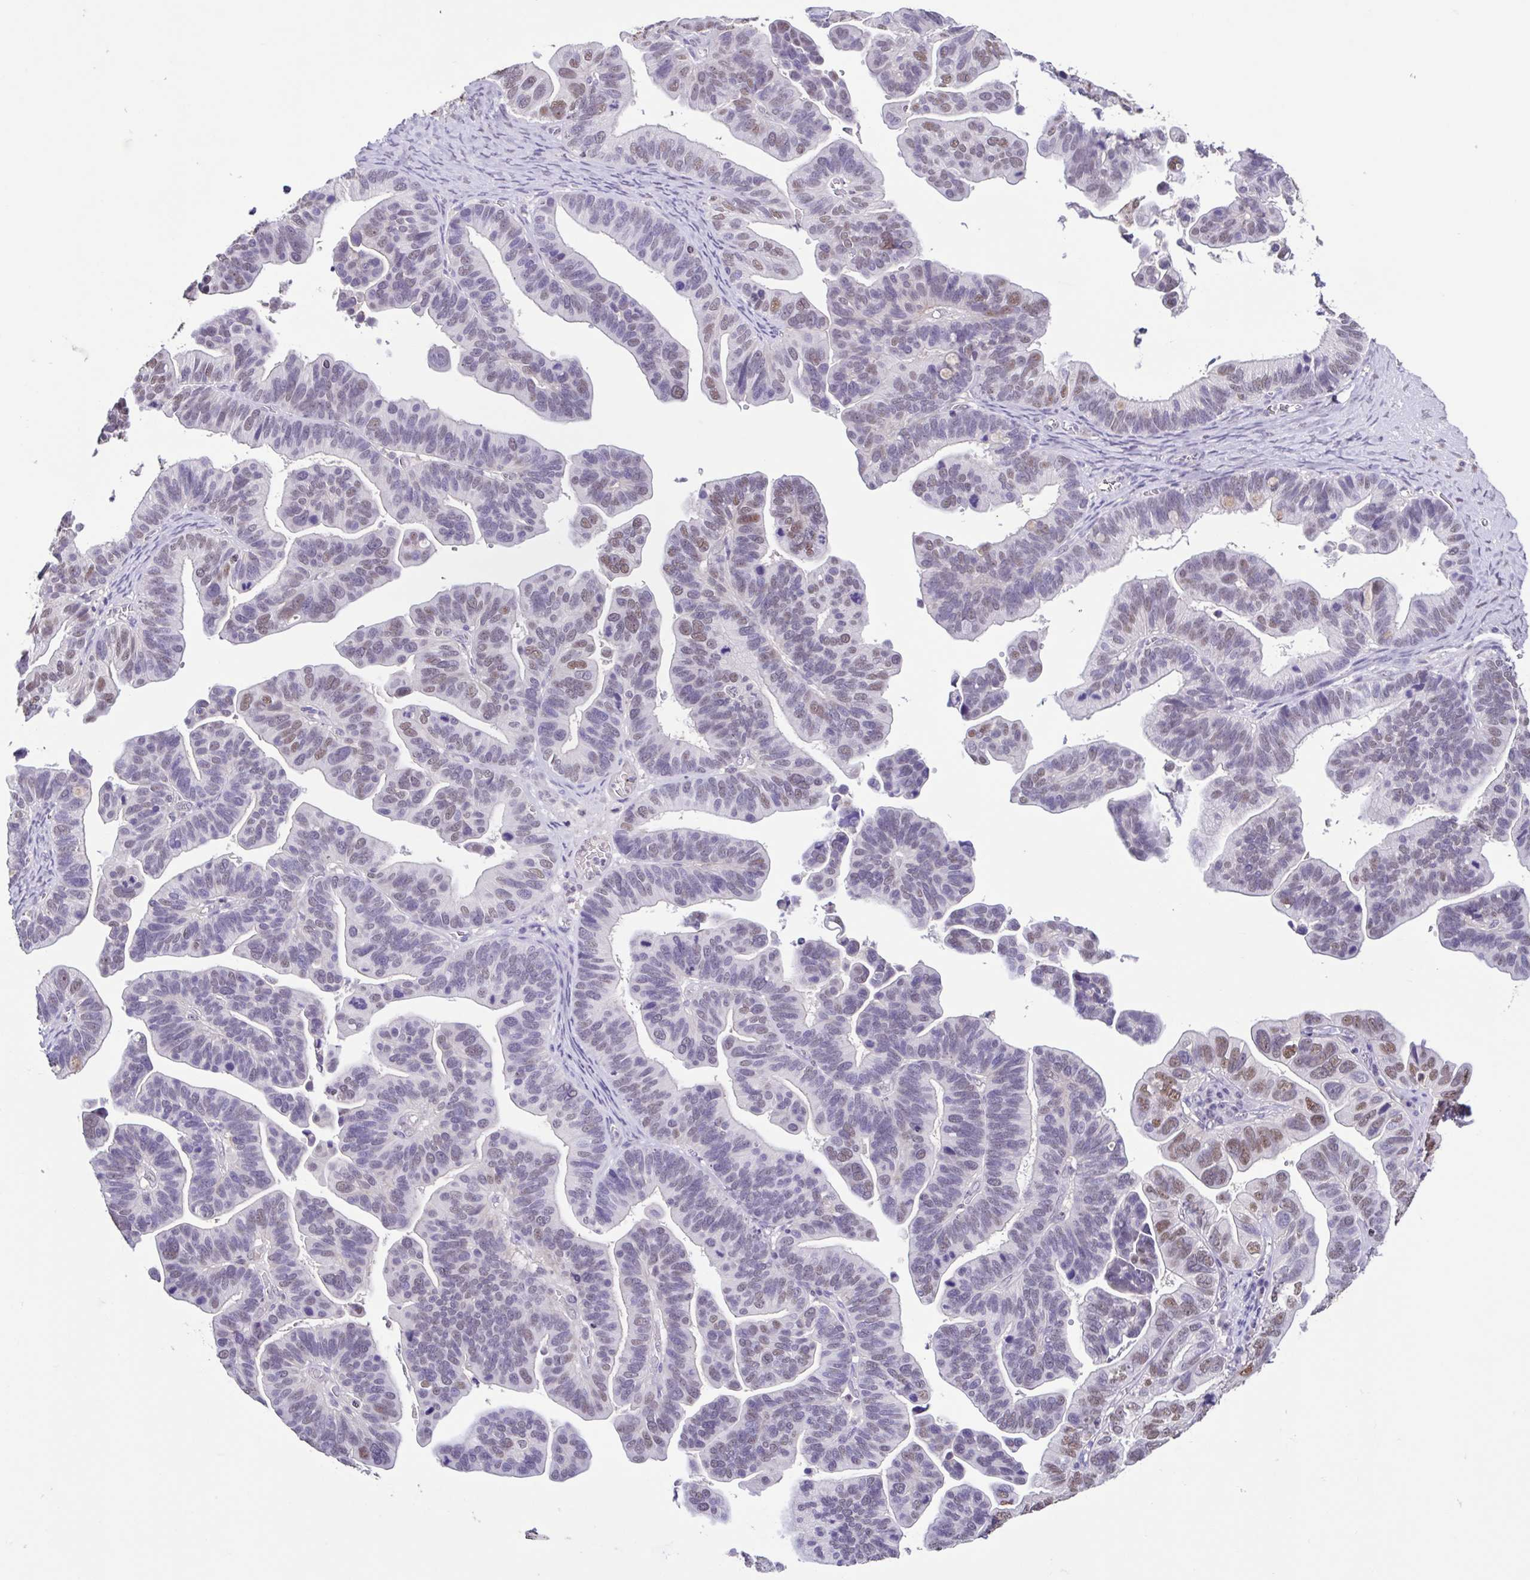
{"staining": {"intensity": "moderate", "quantity": "<25%", "location": "nuclear"}, "tissue": "ovarian cancer", "cell_type": "Tumor cells", "image_type": "cancer", "snomed": [{"axis": "morphology", "description": "Cystadenocarcinoma, serous, NOS"}, {"axis": "topography", "description": "Ovary"}], "caption": "A low amount of moderate nuclear expression is present in about <25% of tumor cells in ovarian cancer (serous cystadenocarcinoma) tissue. Using DAB (brown) and hematoxylin (blue) stains, captured at high magnification using brightfield microscopy.", "gene": "ACTRT3", "patient": {"sex": "female", "age": 56}}